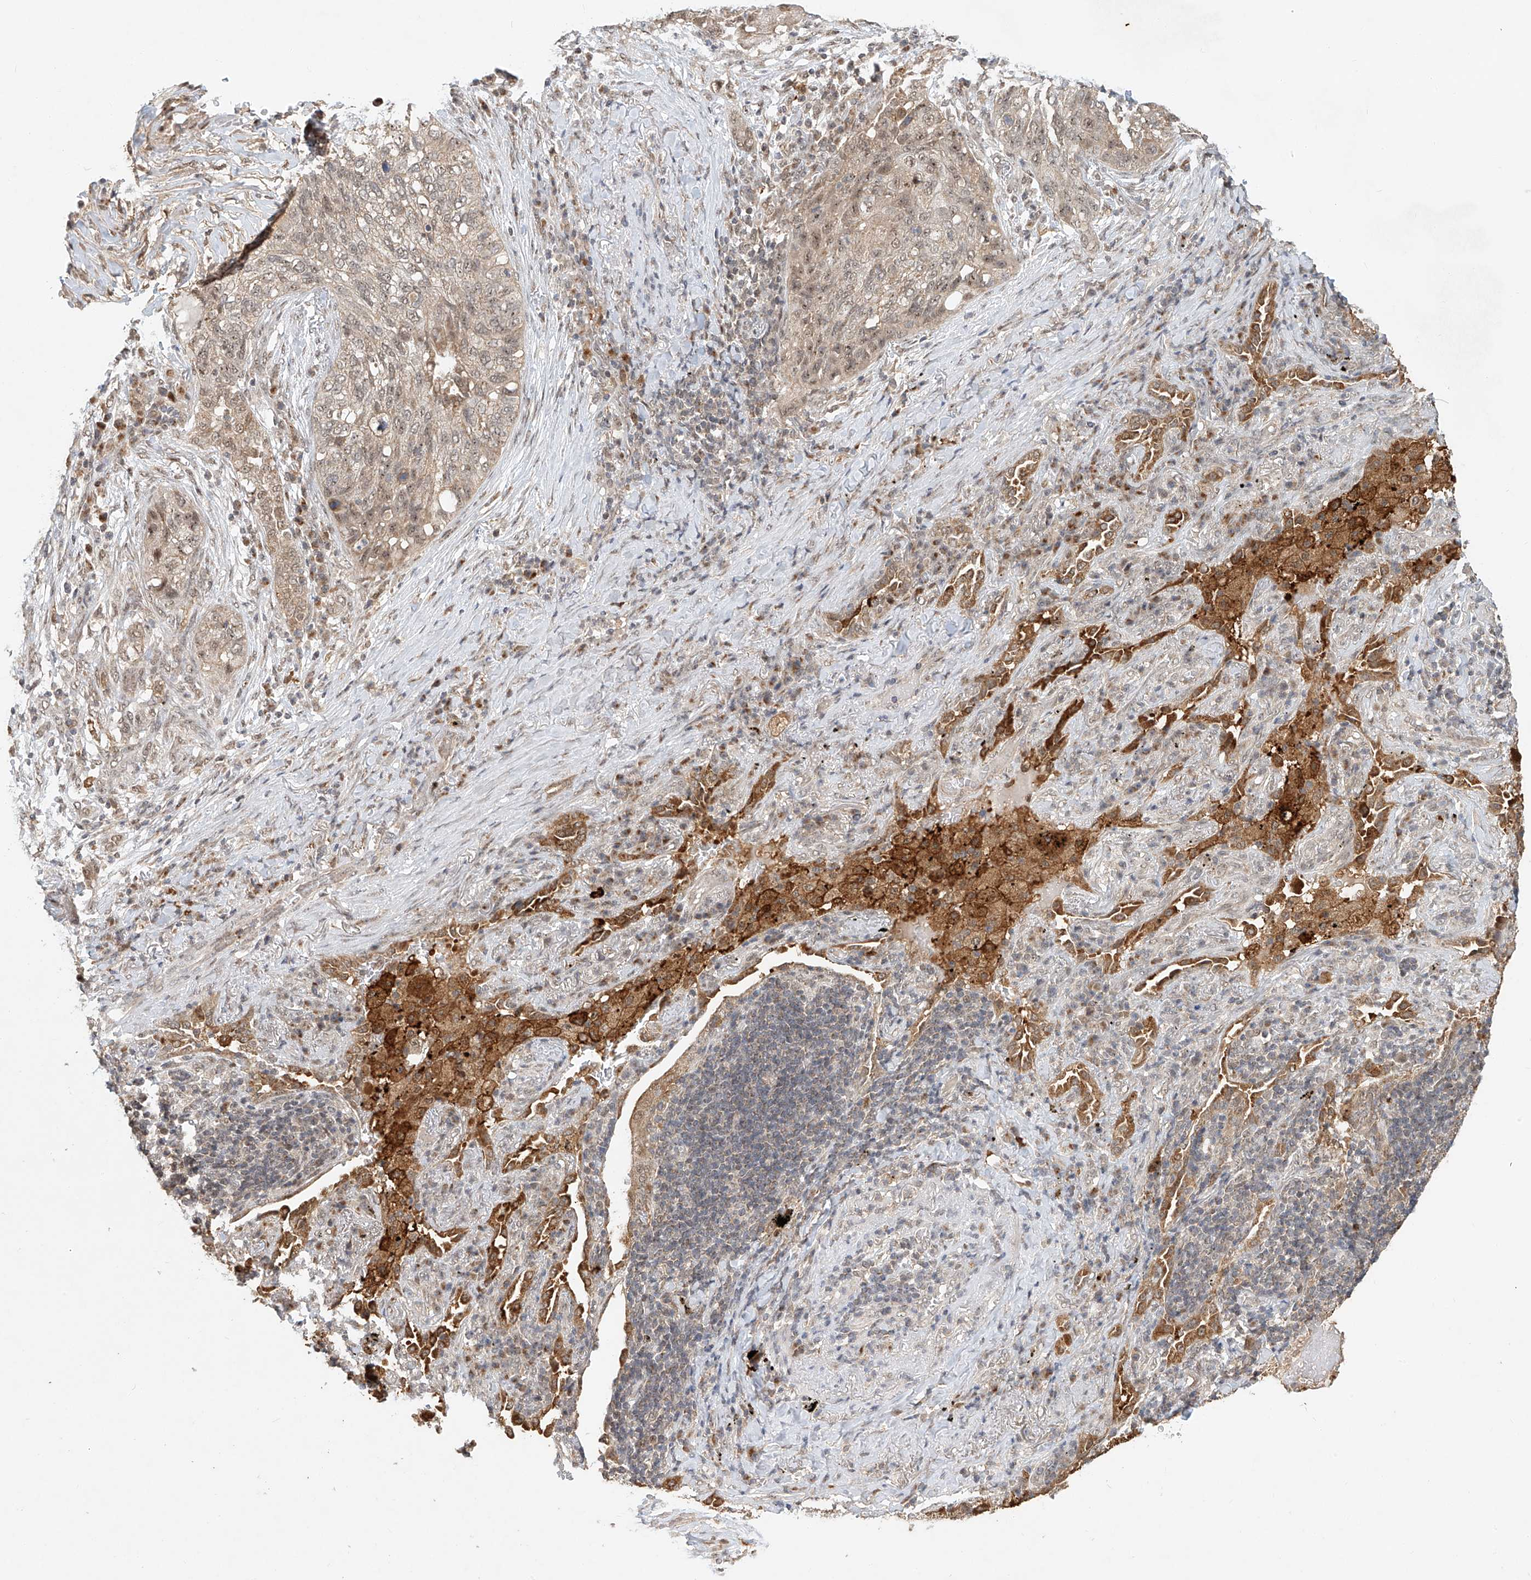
{"staining": {"intensity": "weak", "quantity": "<25%", "location": "nuclear"}, "tissue": "lung cancer", "cell_type": "Tumor cells", "image_type": "cancer", "snomed": [{"axis": "morphology", "description": "Squamous cell carcinoma, NOS"}, {"axis": "topography", "description": "Lung"}], "caption": "The histopathology image displays no significant expression in tumor cells of squamous cell carcinoma (lung).", "gene": "SYTL3", "patient": {"sex": "female", "age": 63}}